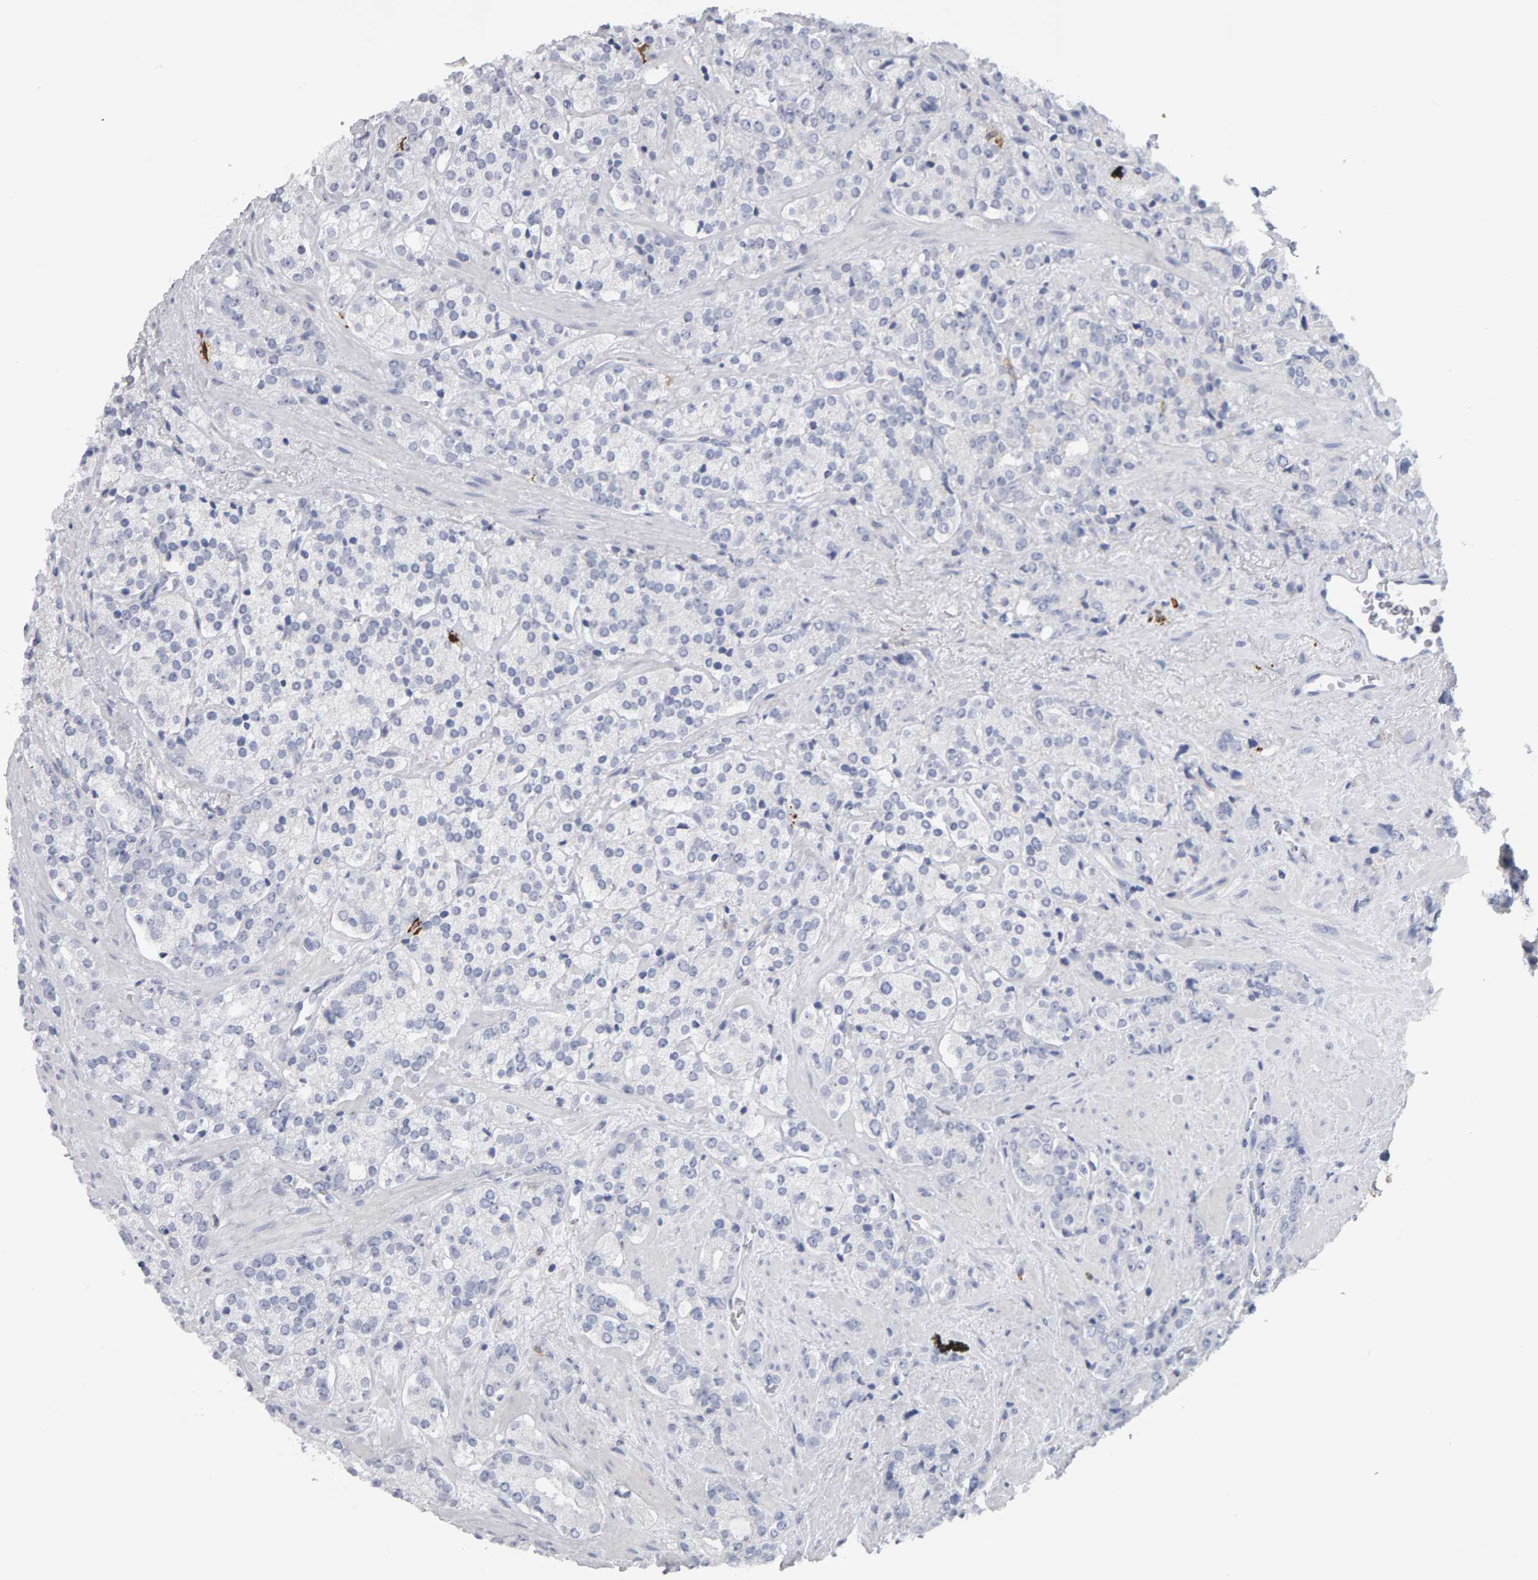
{"staining": {"intensity": "negative", "quantity": "none", "location": "none"}, "tissue": "prostate cancer", "cell_type": "Tumor cells", "image_type": "cancer", "snomed": [{"axis": "morphology", "description": "Adenocarcinoma, High grade"}, {"axis": "topography", "description": "Prostate"}], "caption": "This is an IHC image of human prostate cancer (high-grade adenocarcinoma). There is no positivity in tumor cells.", "gene": "CD38", "patient": {"sex": "male", "age": 71}}